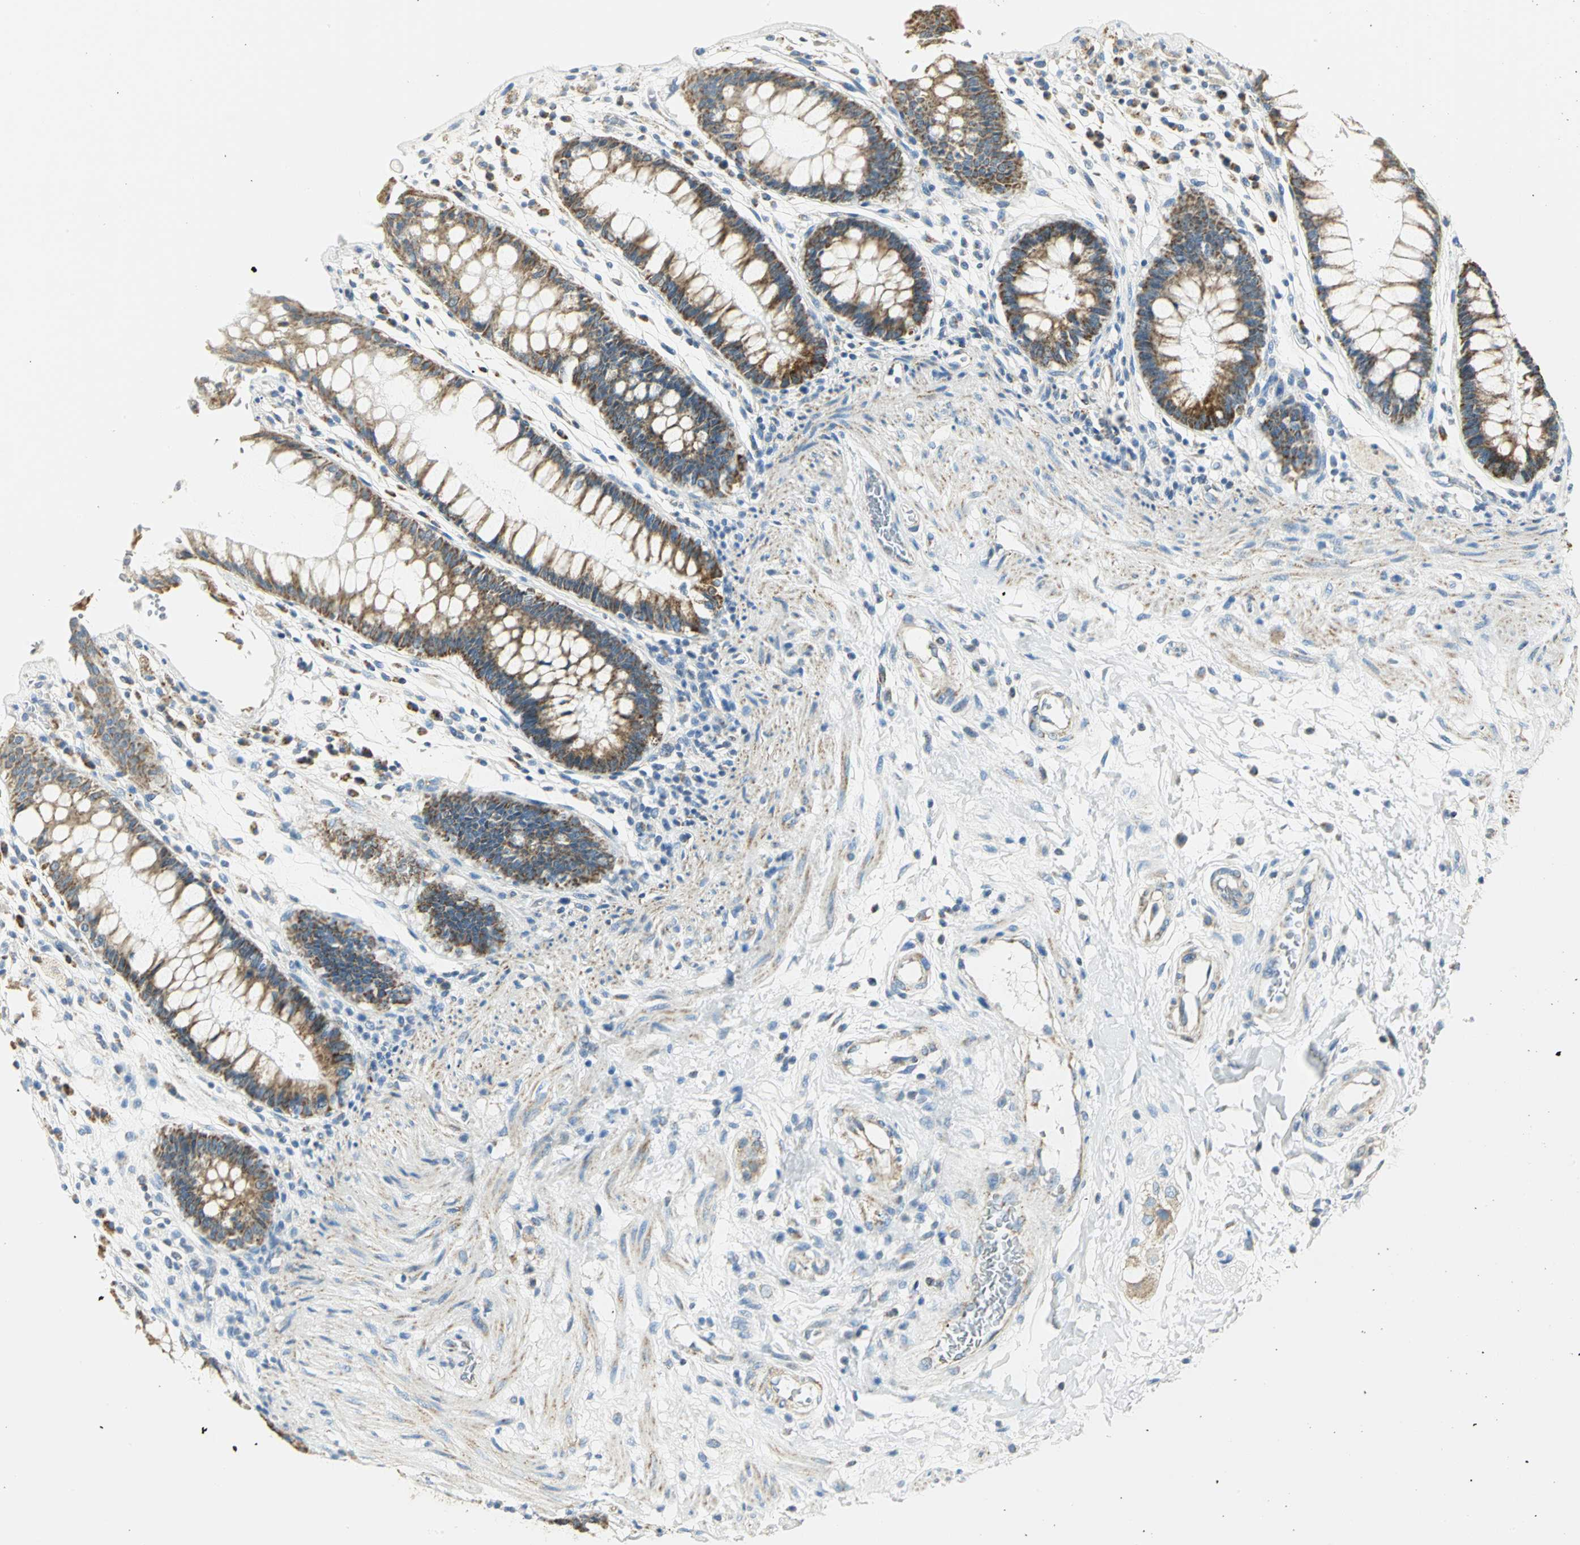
{"staining": {"intensity": "moderate", "quantity": "25%-75%", "location": "cytoplasmic/membranous"}, "tissue": "rectum", "cell_type": "Glandular cells", "image_type": "normal", "snomed": [{"axis": "morphology", "description": "Normal tissue, NOS"}, {"axis": "topography", "description": "Rectum"}], "caption": "The histopathology image reveals staining of benign rectum, revealing moderate cytoplasmic/membranous protein positivity (brown color) within glandular cells.", "gene": "NTRK1", "patient": {"sex": "female", "age": 46}}